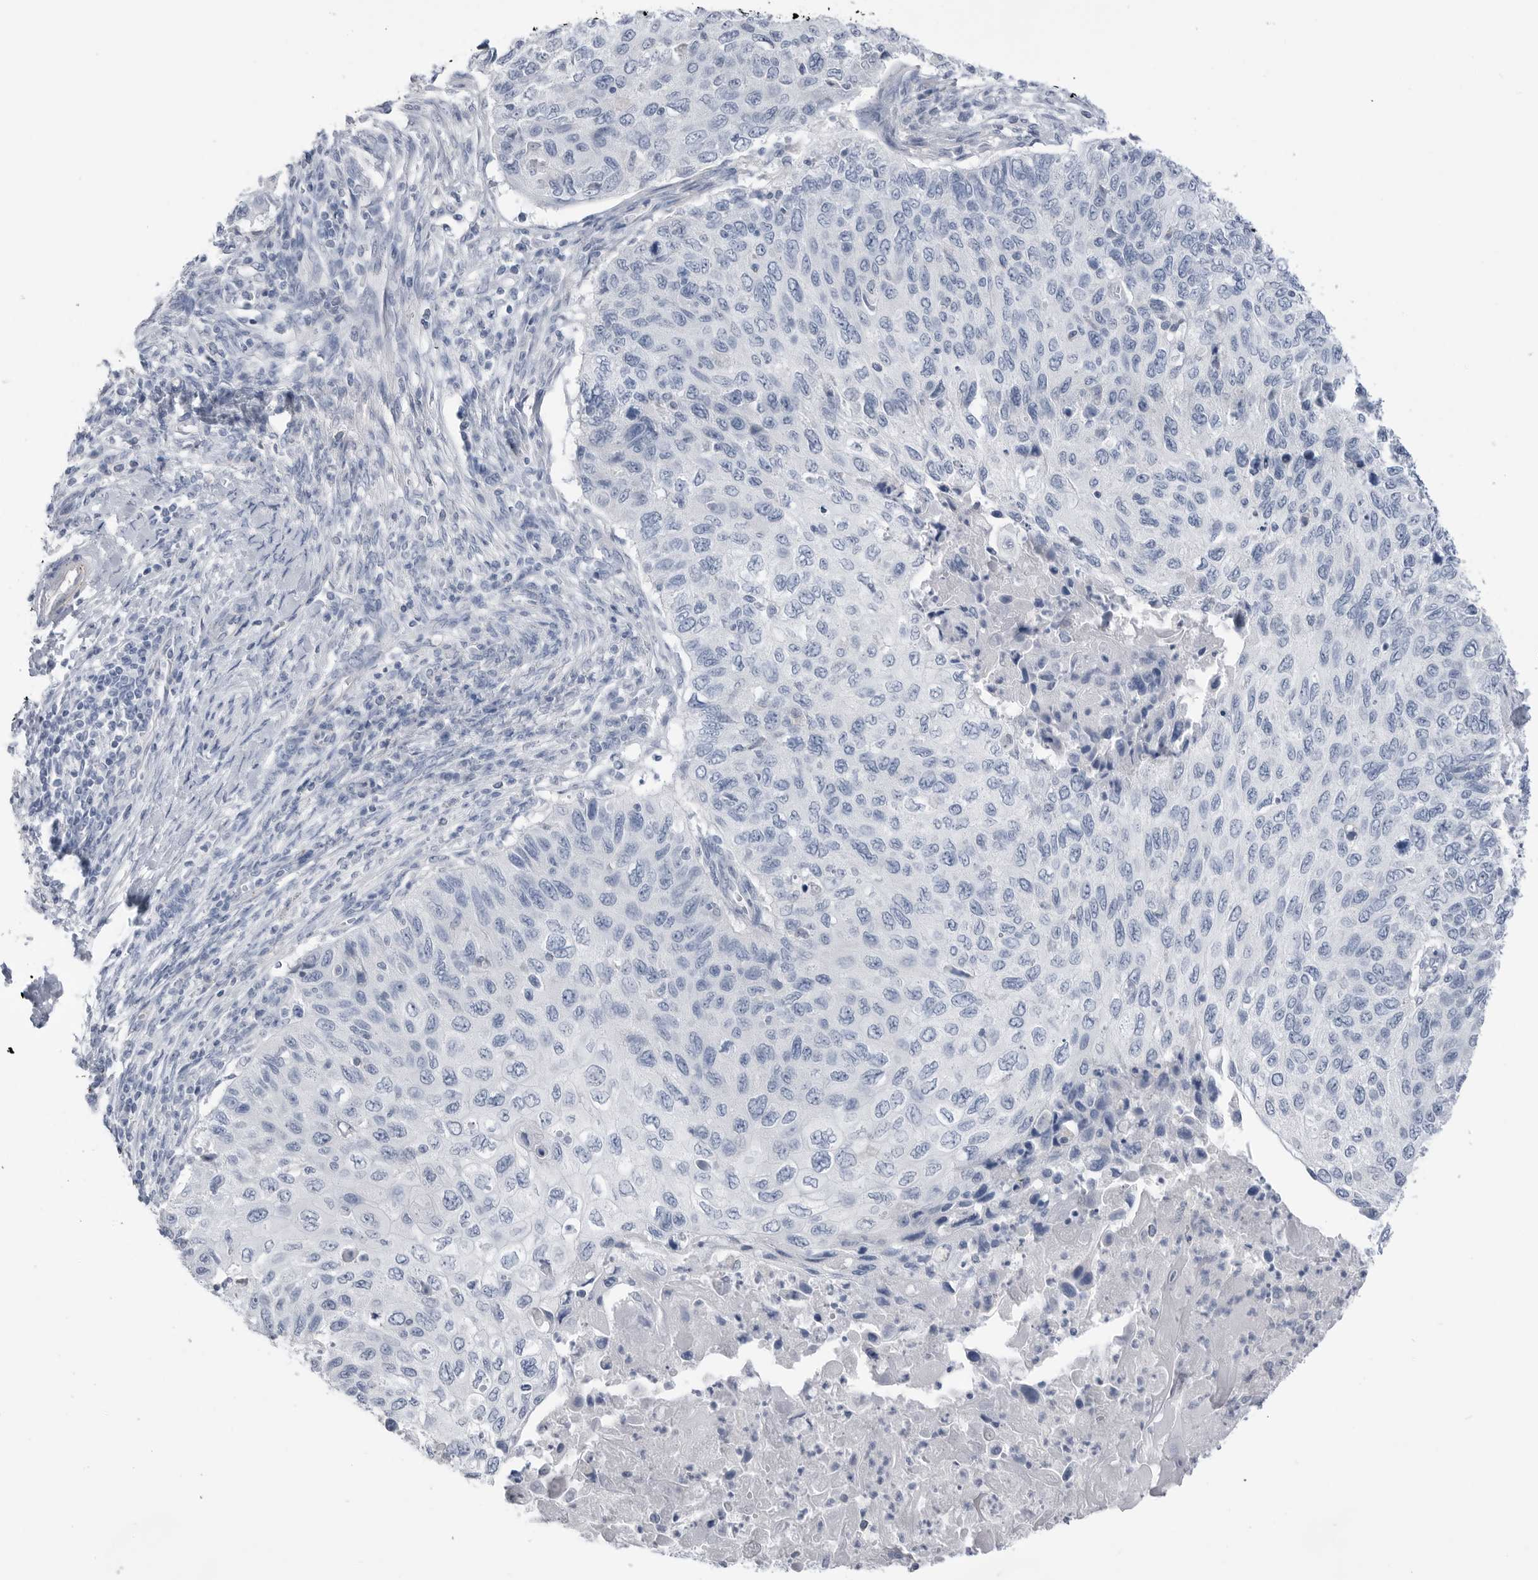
{"staining": {"intensity": "negative", "quantity": "none", "location": "none"}, "tissue": "cervical cancer", "cell_type": "Tumor cells", "image_type": "cancer", "snomed": [{"axis": "morphology", "description": "Squamous cell carcinoma, NOS"}, {"axis": "topography", "description": "Cervix"}], "caption": "An image of cervical squamous cell carcinoma stained for a protein shows no brown staining in tumor cells. (DAB (3,3'-diaminobenzidine) immunohistochemistry visualized using brightfield microscopy, high magnification).", "gene": "ABHD12", "patient": {"sex": "female", "age": 70}}